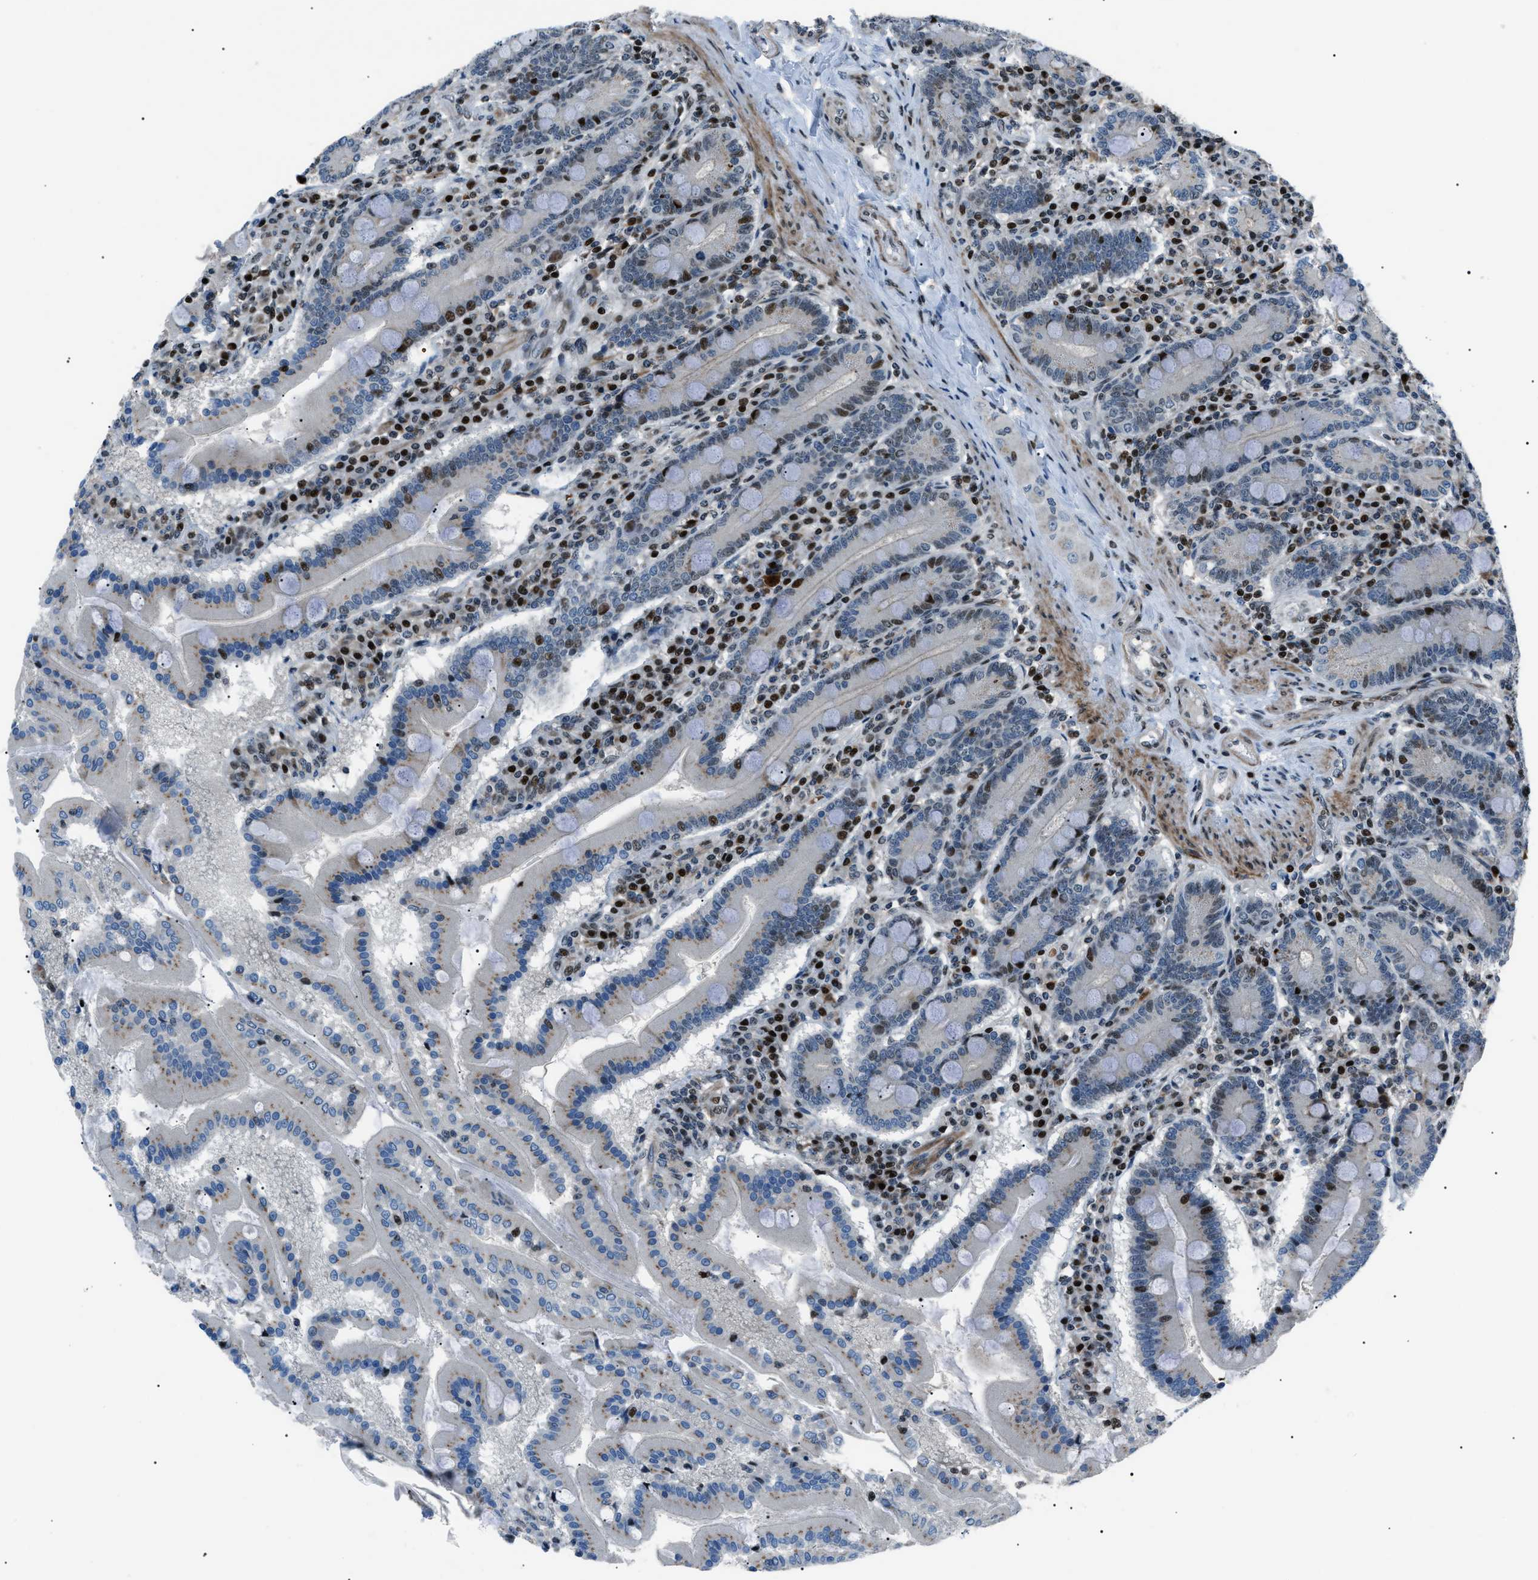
{"staining": {"intensity": "strong", "quantity": "<25%", "location": "cytoplasmic/membranous"}, "tissue": "duodenum", "cell_type": "Glandular cells", "image_type": "normal", "snomed": [{"axis": "morphology", "description": "Normal tissue, NOS"}, {"axis": "topography", "description": "Duodenum"}], "caption": "This is a histology image of IHC staining of benign duodenum, which shows strong positivity in the cytoplasmic/membranous of glandular cells.", "gene": "PRKX", "patient": {"sex": "male", "age": 50}}